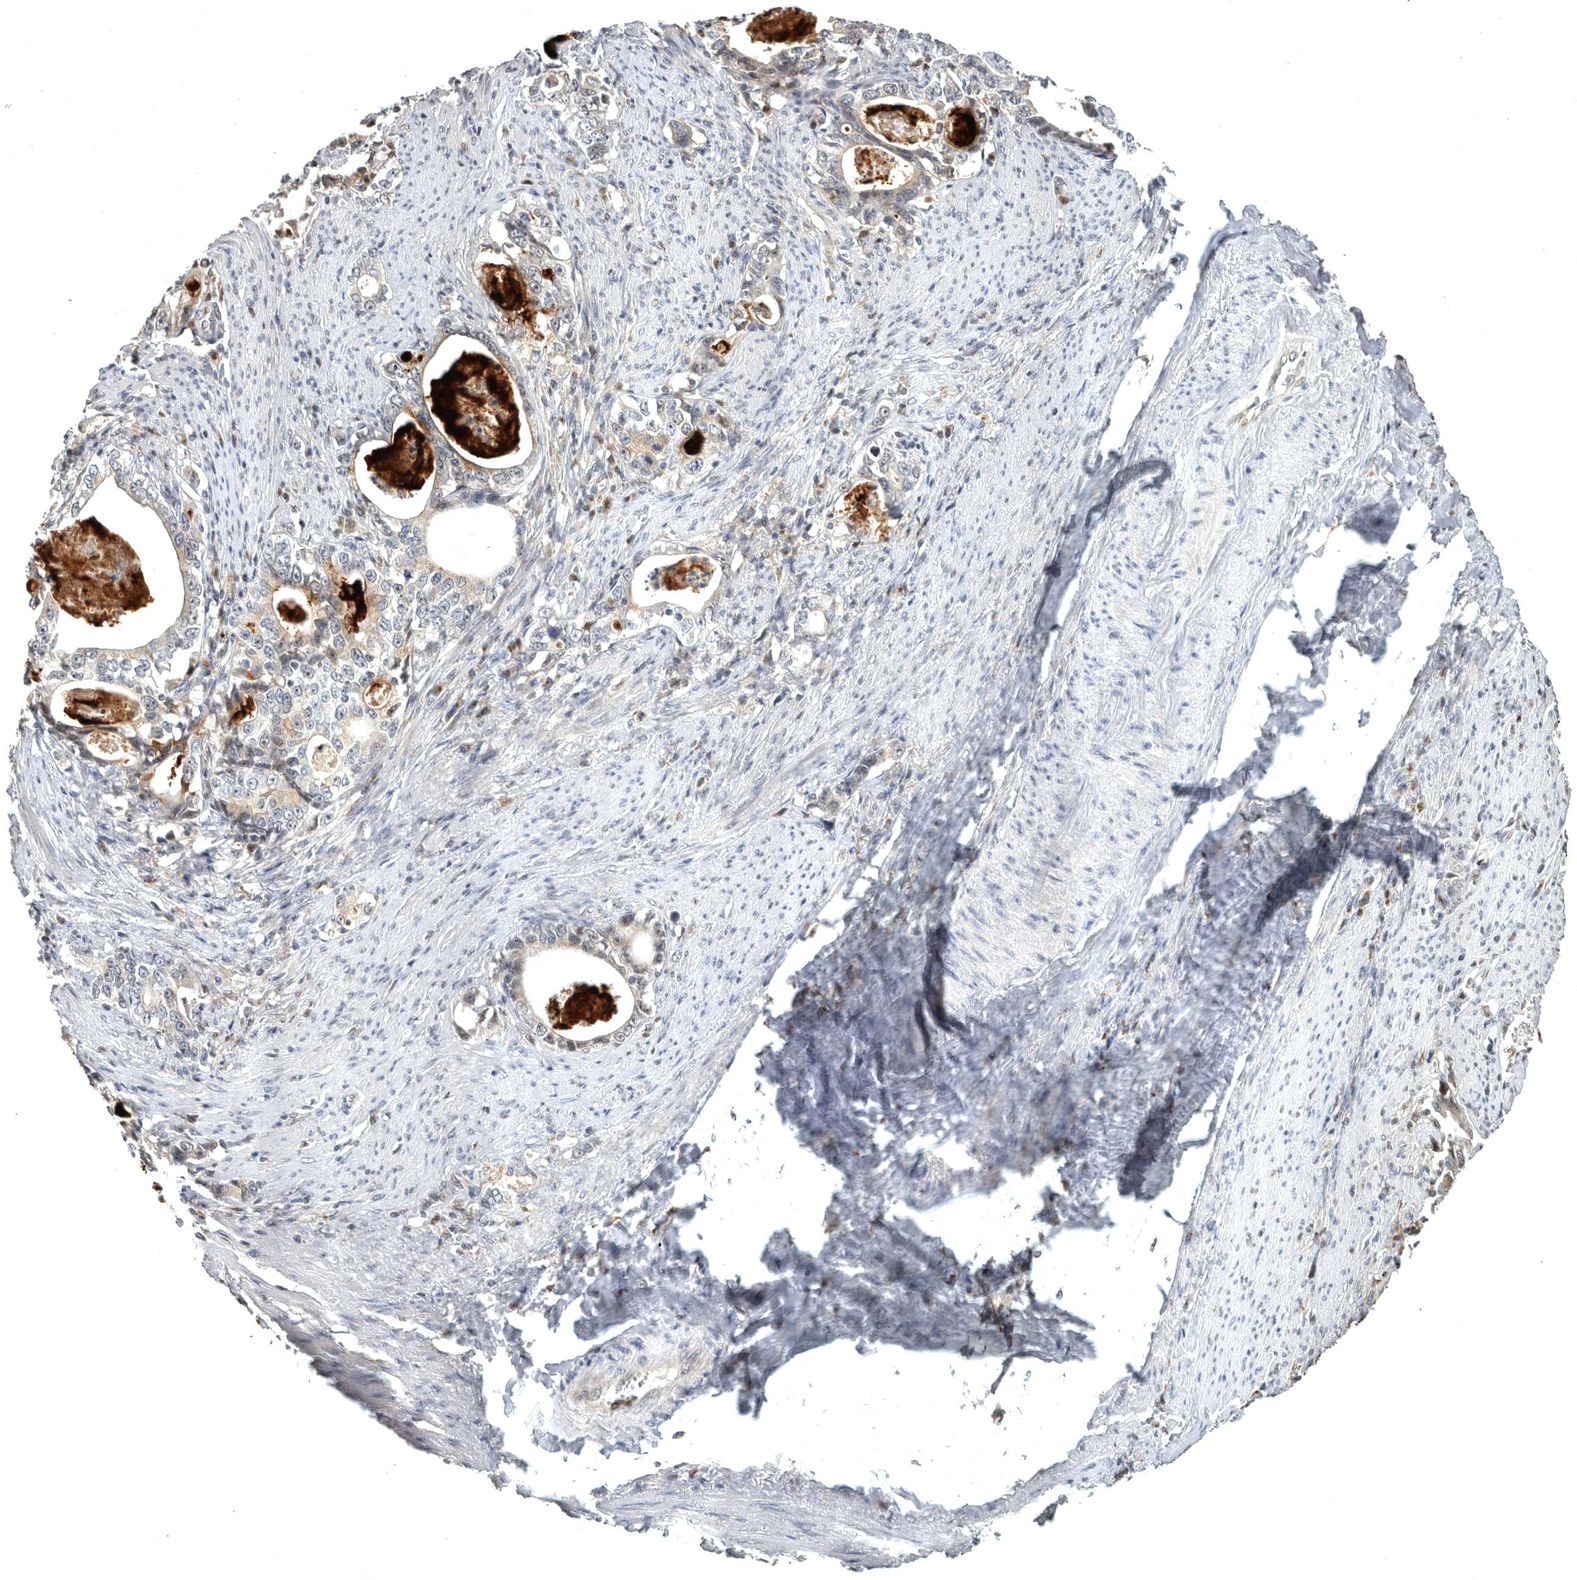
{"staining": {"intensity": "negative", "quantity": "none", "location": "none"}, "tissue": "stomach cancer", "cell_type": "Tumor cells", "image_type": "cancer", "snomed": [{"axis": "morphology", "description": "Adenocarcinoma, NOS"}, {"axis": "topography", "description": "Stomach, lower"}], "caption": "Immunohistochemistry photomicrograph of neoplastic tissue: human stomach adenocarcinoma stained with DAB (3,3'-diaminobenzidine) demonstrates no significant protein positivity in tumor cells. (DAB immunohistochemistry visualized using brightfield microscopy, high magnification).", "gene": "MAN2A1", "patient": {"sex": "female", "age": 72}}